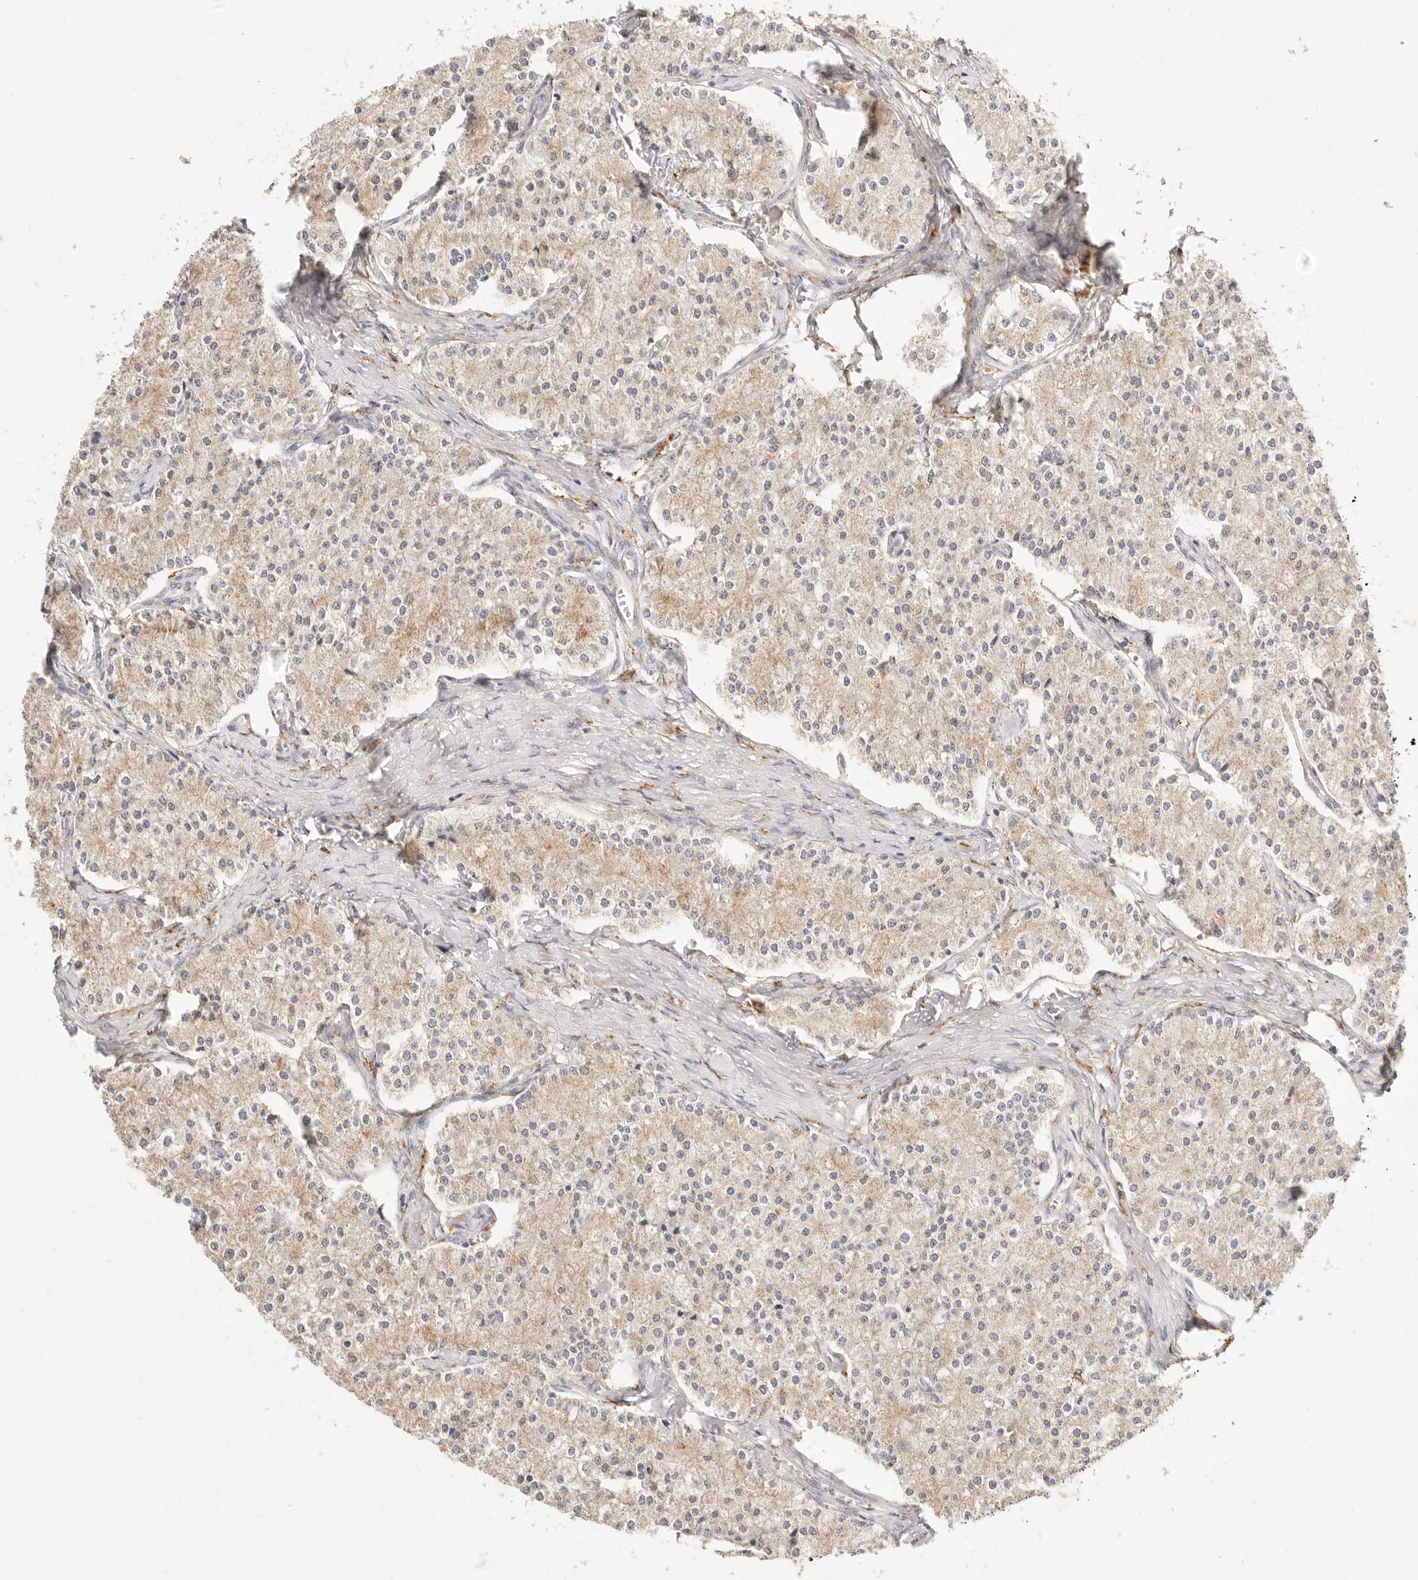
{"staining": {"intensity": "weak", "quantity": ">75%", "location": "cytoplasmic/membranous"}, "tissue": "carcinoid", "cell_type": "Tumor cells", "image_type": "cancer", "snomed": [{"axis": "morphology", "description": "Carcinoid, malignant, NOS"}, {"axis": "topography", "description": "Colon"}], "caption": "Malignant carcinoid stained with a brown dye shows weak cytoplasmic/membranous positive expression in about >75% of tumor cells.", "gene": "HK2", "patient": {"sex": "female", "age": 52}}